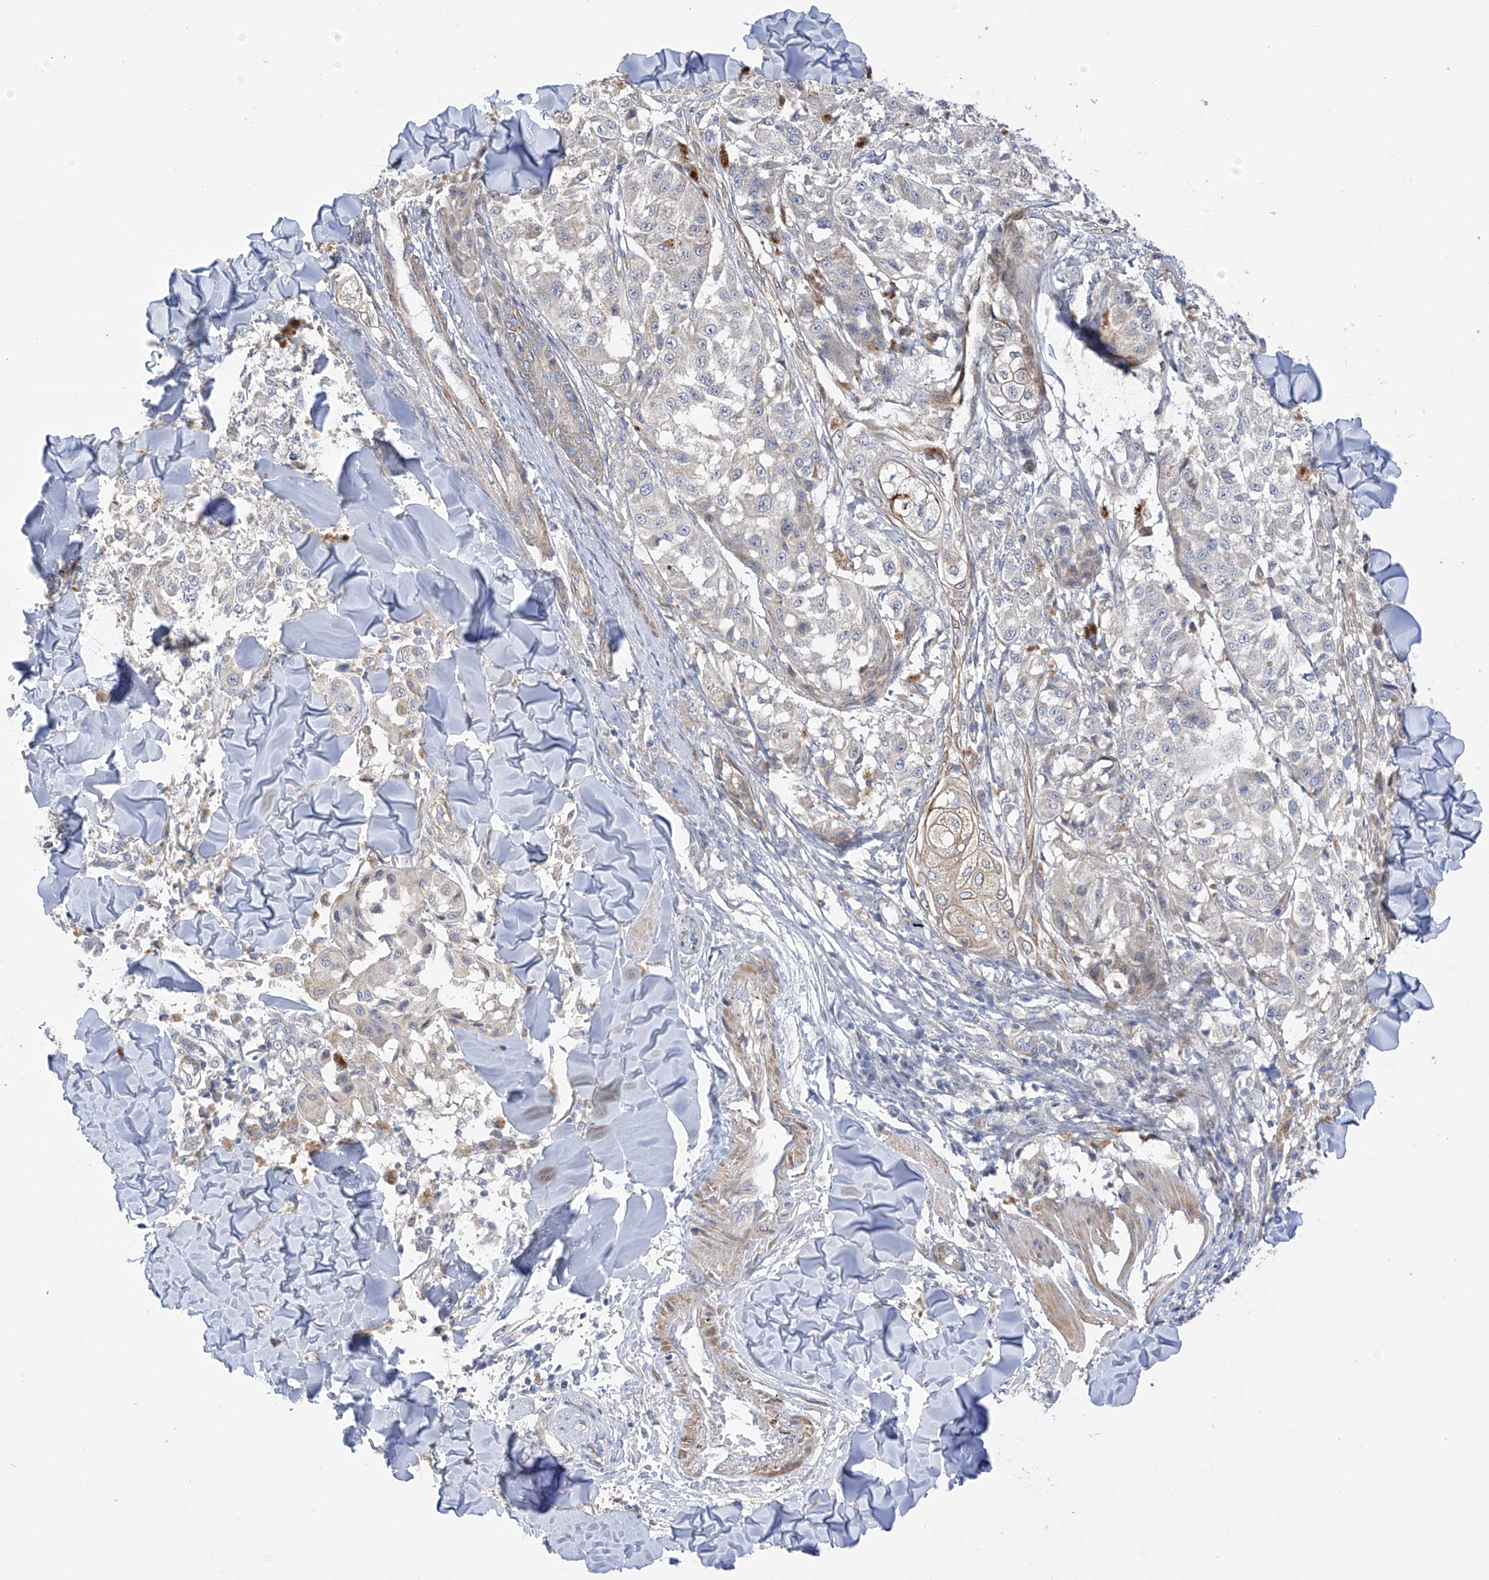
{"staining": {"intensity": "negative", "quantity": "none", "location": "none"}, "tissue": "melanoma", "cell_type": "Tumor cells", "image_type": "cancer", "snomed": [{"axis": "morphology", "description": "Malignant melanoma, NOS"}, {"axis": "topography", "description": "Skin"}], "caption": "Malignant melanoma was stained to show a protein in brown. There is no significant expression in tumor cells.", "gene": "ZNF641", "patient": {"sex": "female", "age": 64}}